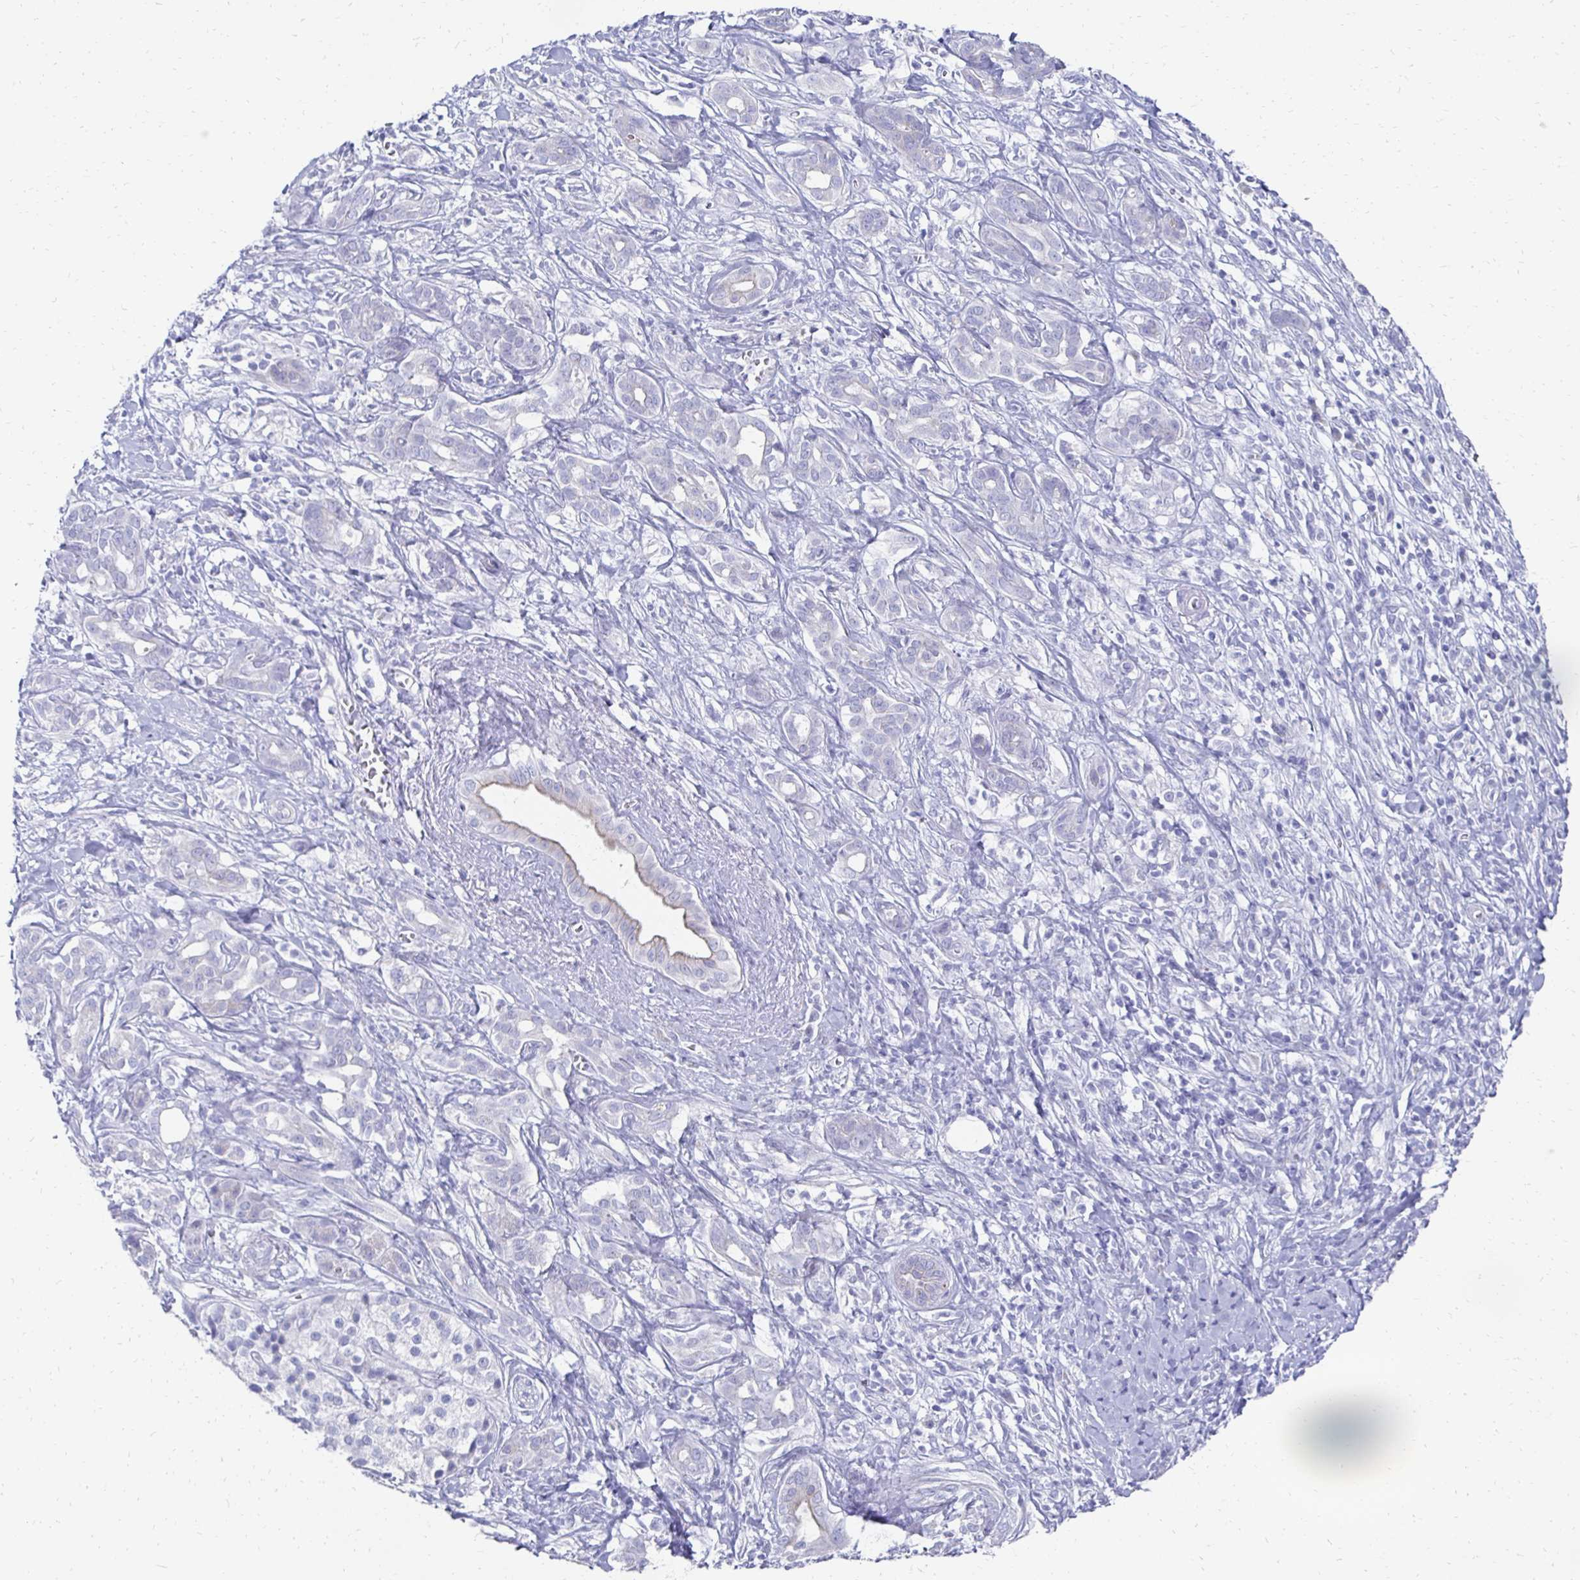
{"staining": {"intensity": "negative", "quantity": "none", "location": "none"}, "tissue": "pancreatic cancer", "cell_type": "Tumor cells", "image_type": "cancer", "snomed": [{"axis": "morphology", "description": "Adenocarcinoma, NOS"}, {"axis": "topography", "description": "Pancreas"}], "caption": "This histopathology image is of adenocarcinoma (pancreatic) stained with IHC to label a protein in brown with the nuclei are counter-stained blue. There is no positivity in tumor cells.", "gene": "SYCP3", "patient": {"sex": "male", "age": 61}}